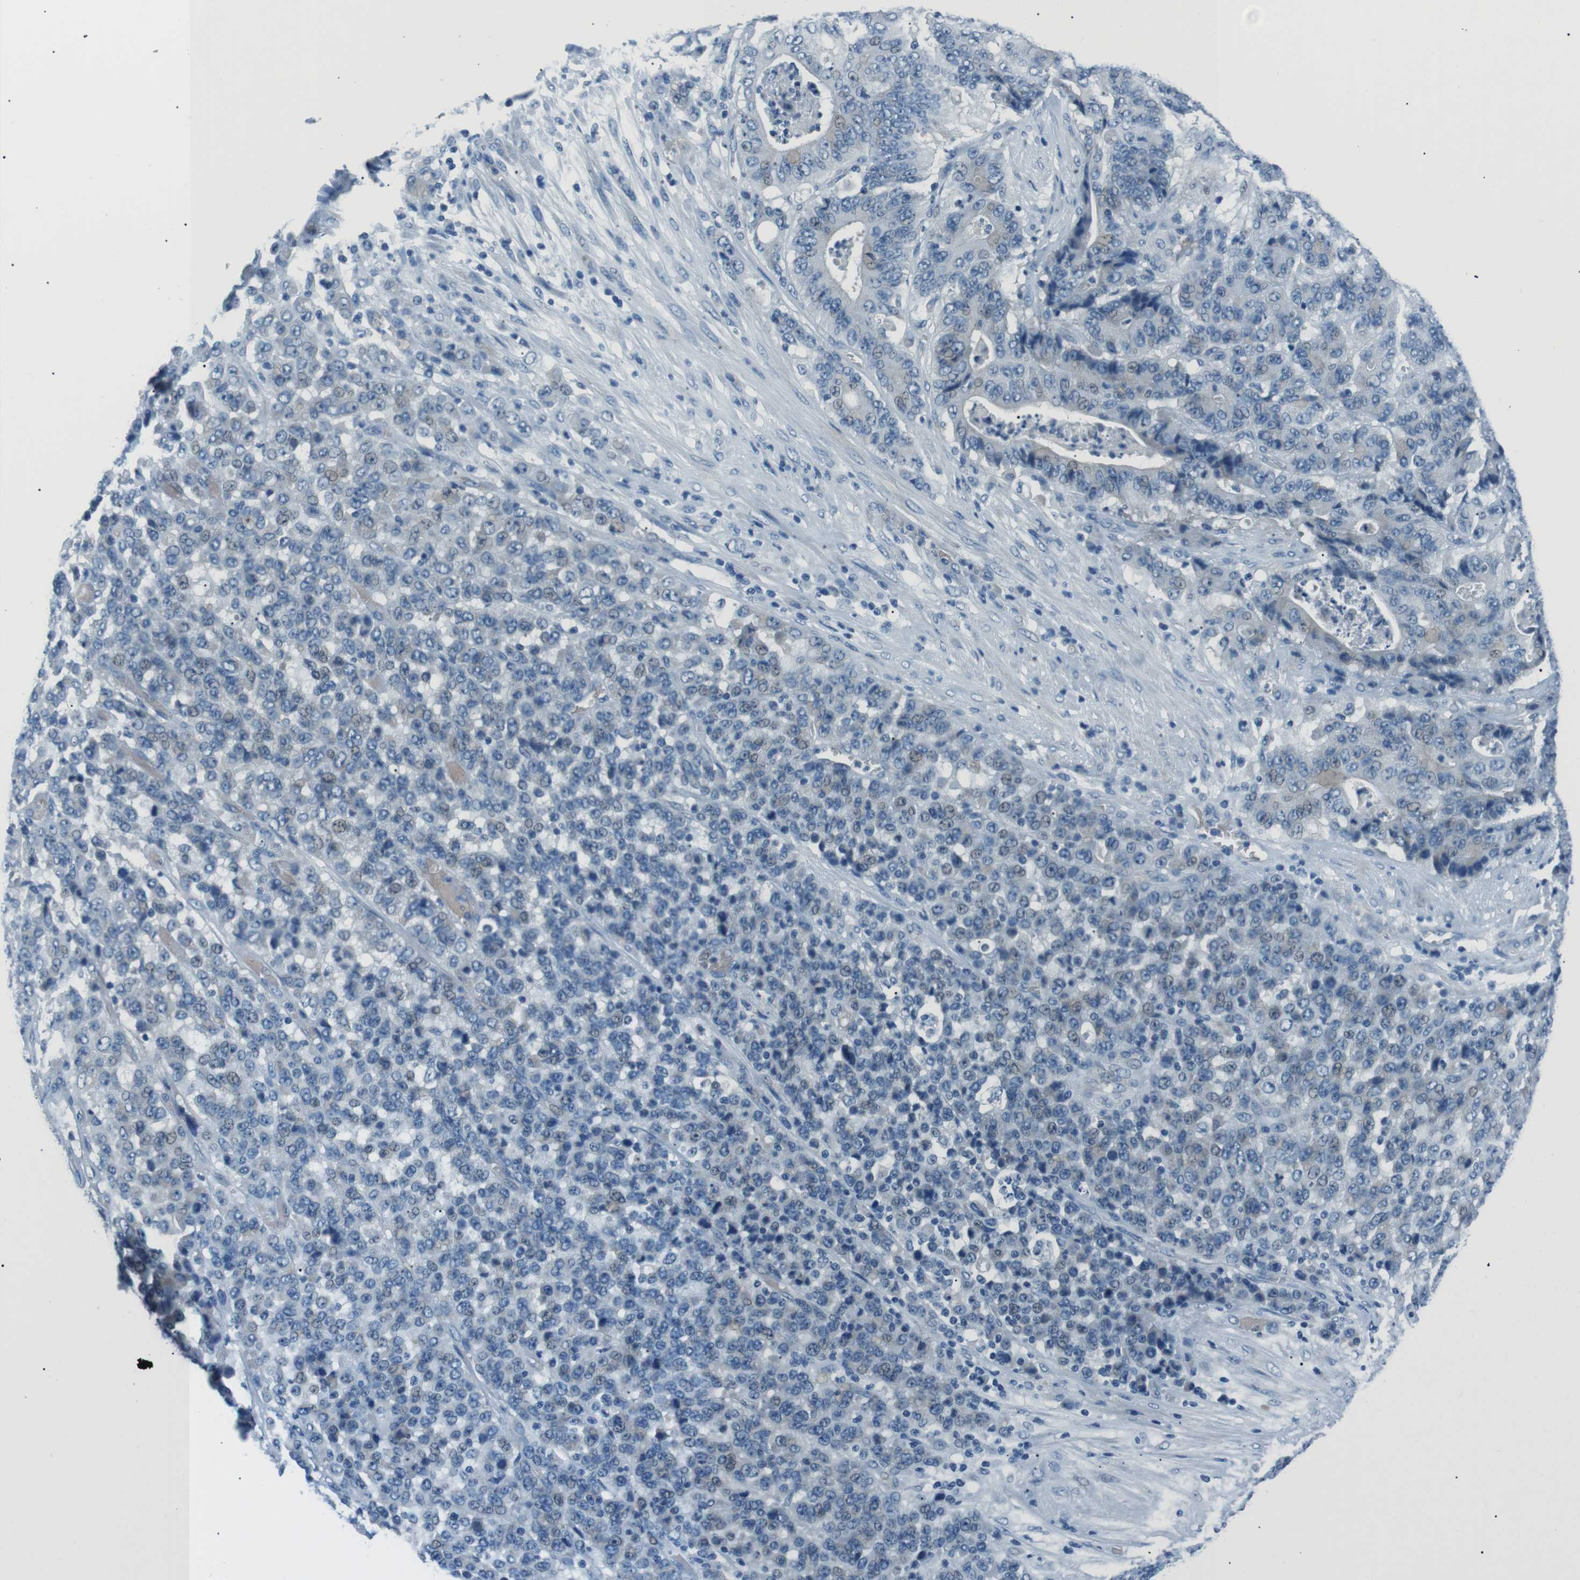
{"staining": {"intensity": "negative", "quantity": "none", "location": "none"}, "tissue": "stomach cancer", "cell_type": "Tumor cells", "image_type": "cancer", "snomed": [{"axis": "morphology", "description": "Adenocarcinoma, NOS"}, {"axis": "topography", "description": "Stomach"}], "caption": "This is an immunohistochemistry (IHC) histopathology image of human adenocarcinoma (stomach). There is no staining in tumor cells.", "gene": "ST6GAL1", "patient": {"sex": "female", "age": 73}}